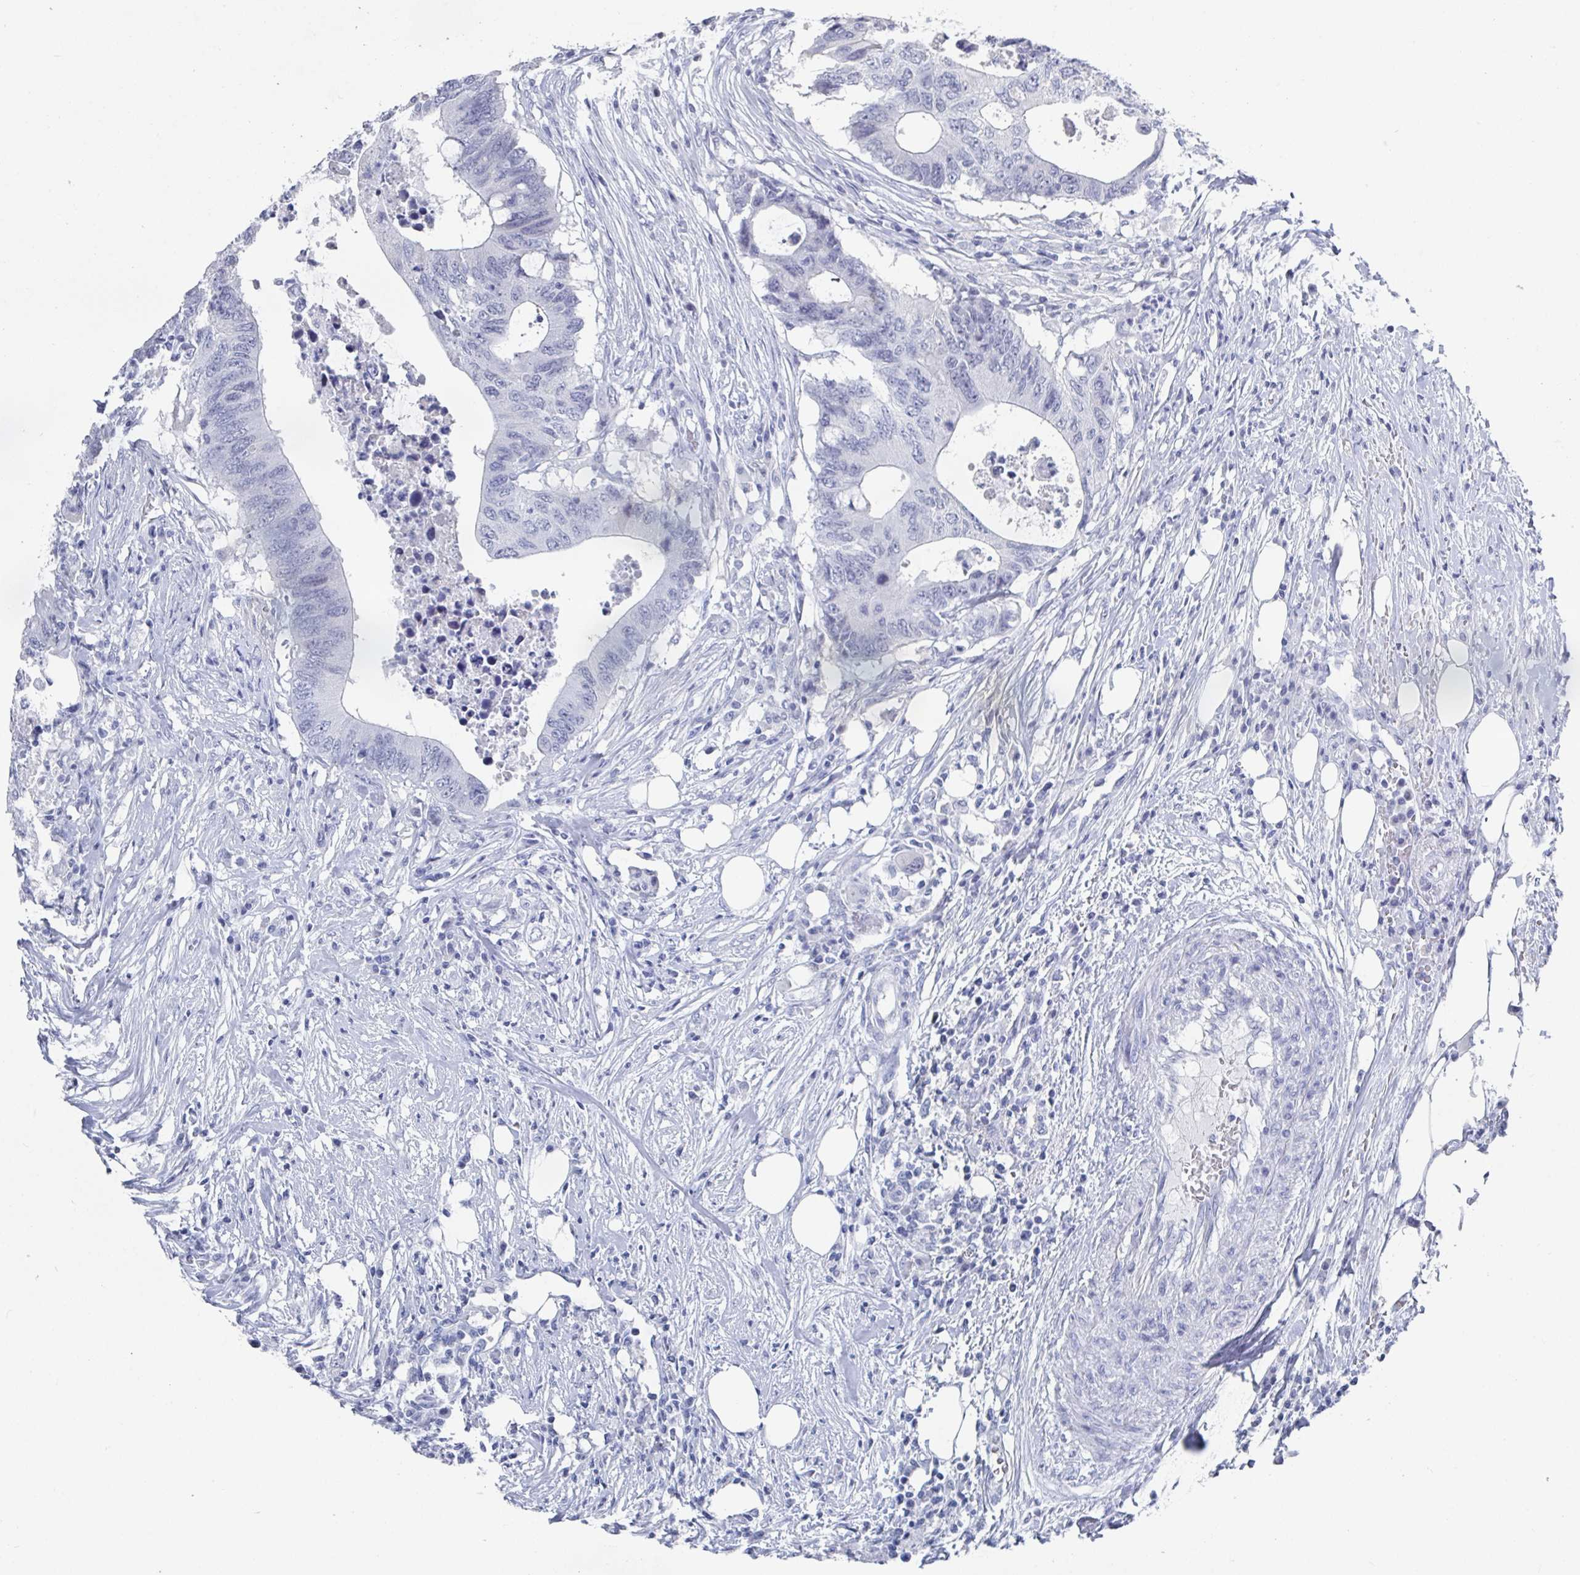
{"staining": {"intensity": "negative", "quantity": "none", "location": "none"}, "tissue": "colorectal cancer", "cell_type": "Tumor cells", "image_type": "cancer", "snomed": [{"axis": "morphology", "description": "Adenocarcinoma, NOS"}, {"axis": "topography", "description": "Colon"}], "caption": "This is an immunohistochemistry image of human colorectal cancer. There is no expression in tumor cells.", "gene": "CAMKV", "patient": {"sex": "male", "age": 71}}